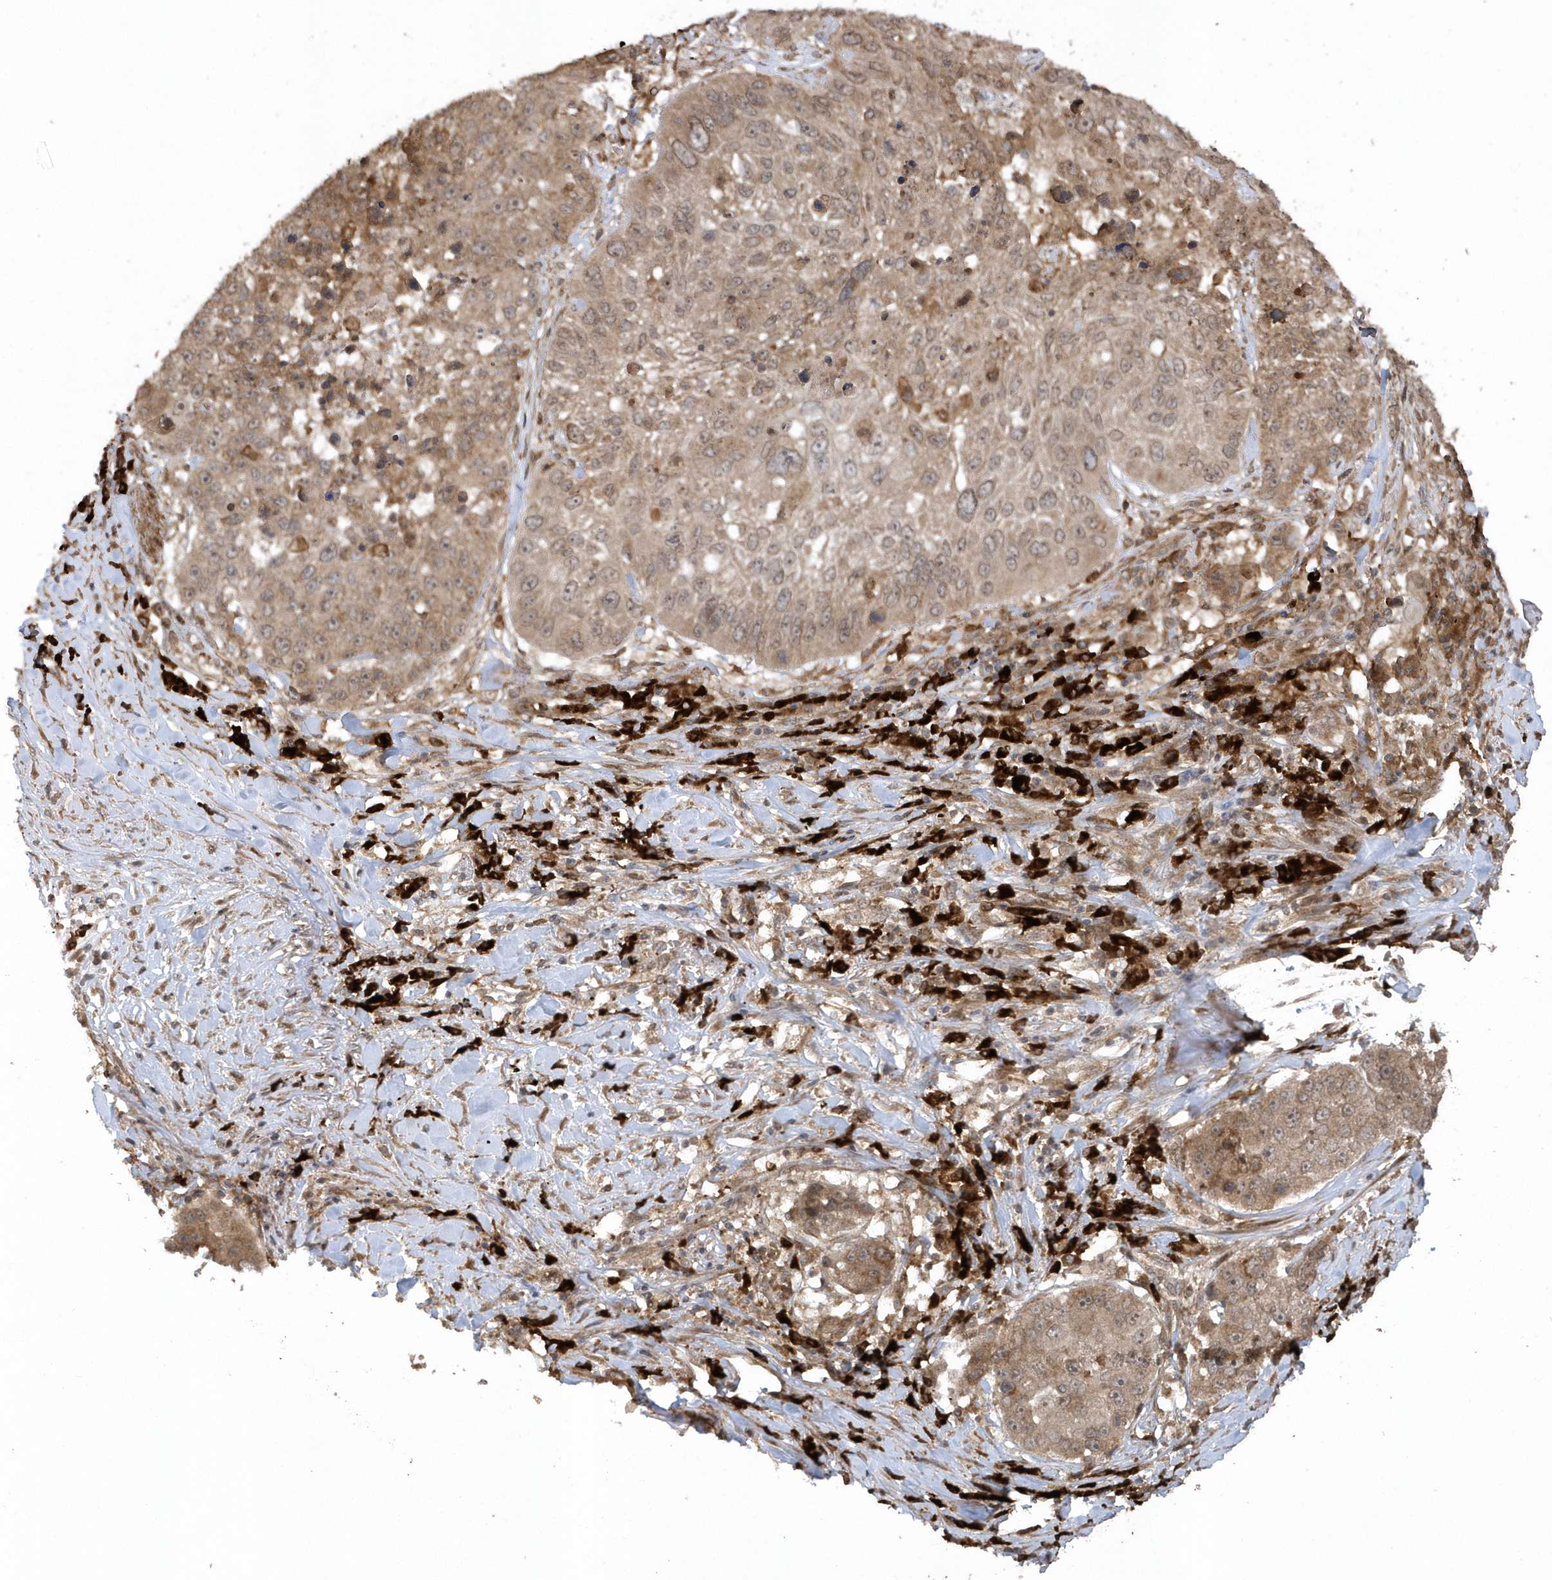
{"staining": {"intensity": "moderate", "quantity": ">75%", "location": "cytoplasmic/membranous"}, "tissue": "lung cancer", "cell_type": "Tumor cells", "image_type": "cancer", "snomed": [{"axis": "morphology", "description": "Squamous cell carcinoma, NOS"}, {"axis": "topography", "description": "Lung"}], "caption": "This micrograph reveals immunohistochemistry (IHC) staining of lung squamous cell carcinoma, with medium moderate cytoplasmic/membranous staining in approximately >75% of tumor cells.", "gene": "HERPUD1", "patient": {"sex": "male", "age": 61}}